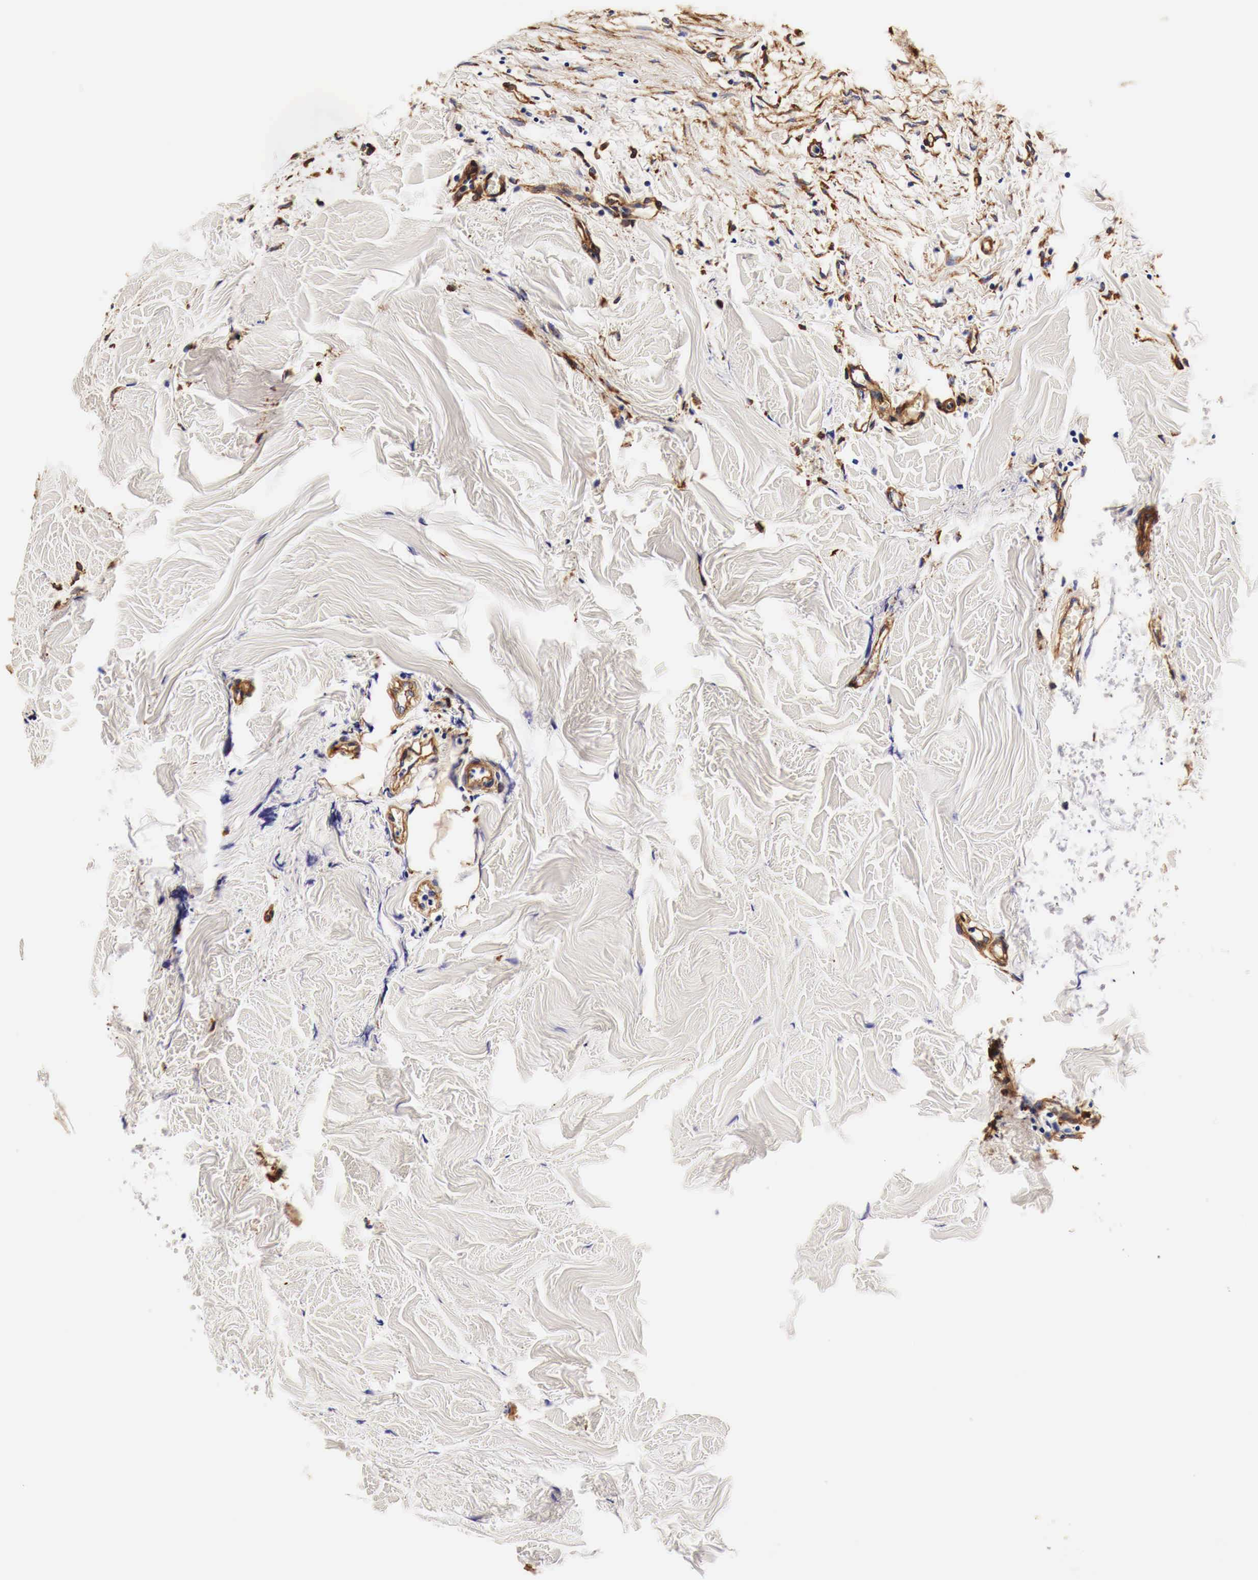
{"staining": {"intensity": "moderate", "quantity": "25%-75%", "location": "cytoplasmic/membranous"}, "tissue": "head and neck cancer", "cell_type": "Tumor cells", "image_type": "cancer", "snomed": [{"axis": "morphology", "description": "Squamous cell carcinoma, NOS"}, {"axis": "topography", "description": "Salivary gland"}, {"axis": "topography", "description": "Head-Neck"}], "caption": "Protein analysis of head and neck cancer tissue displays moderate cytoplasmic/membranous staining in about 25%-75% of tumor cells.", "gene": "LAMB2", "patient": {"sex": "male", "age": 70}}